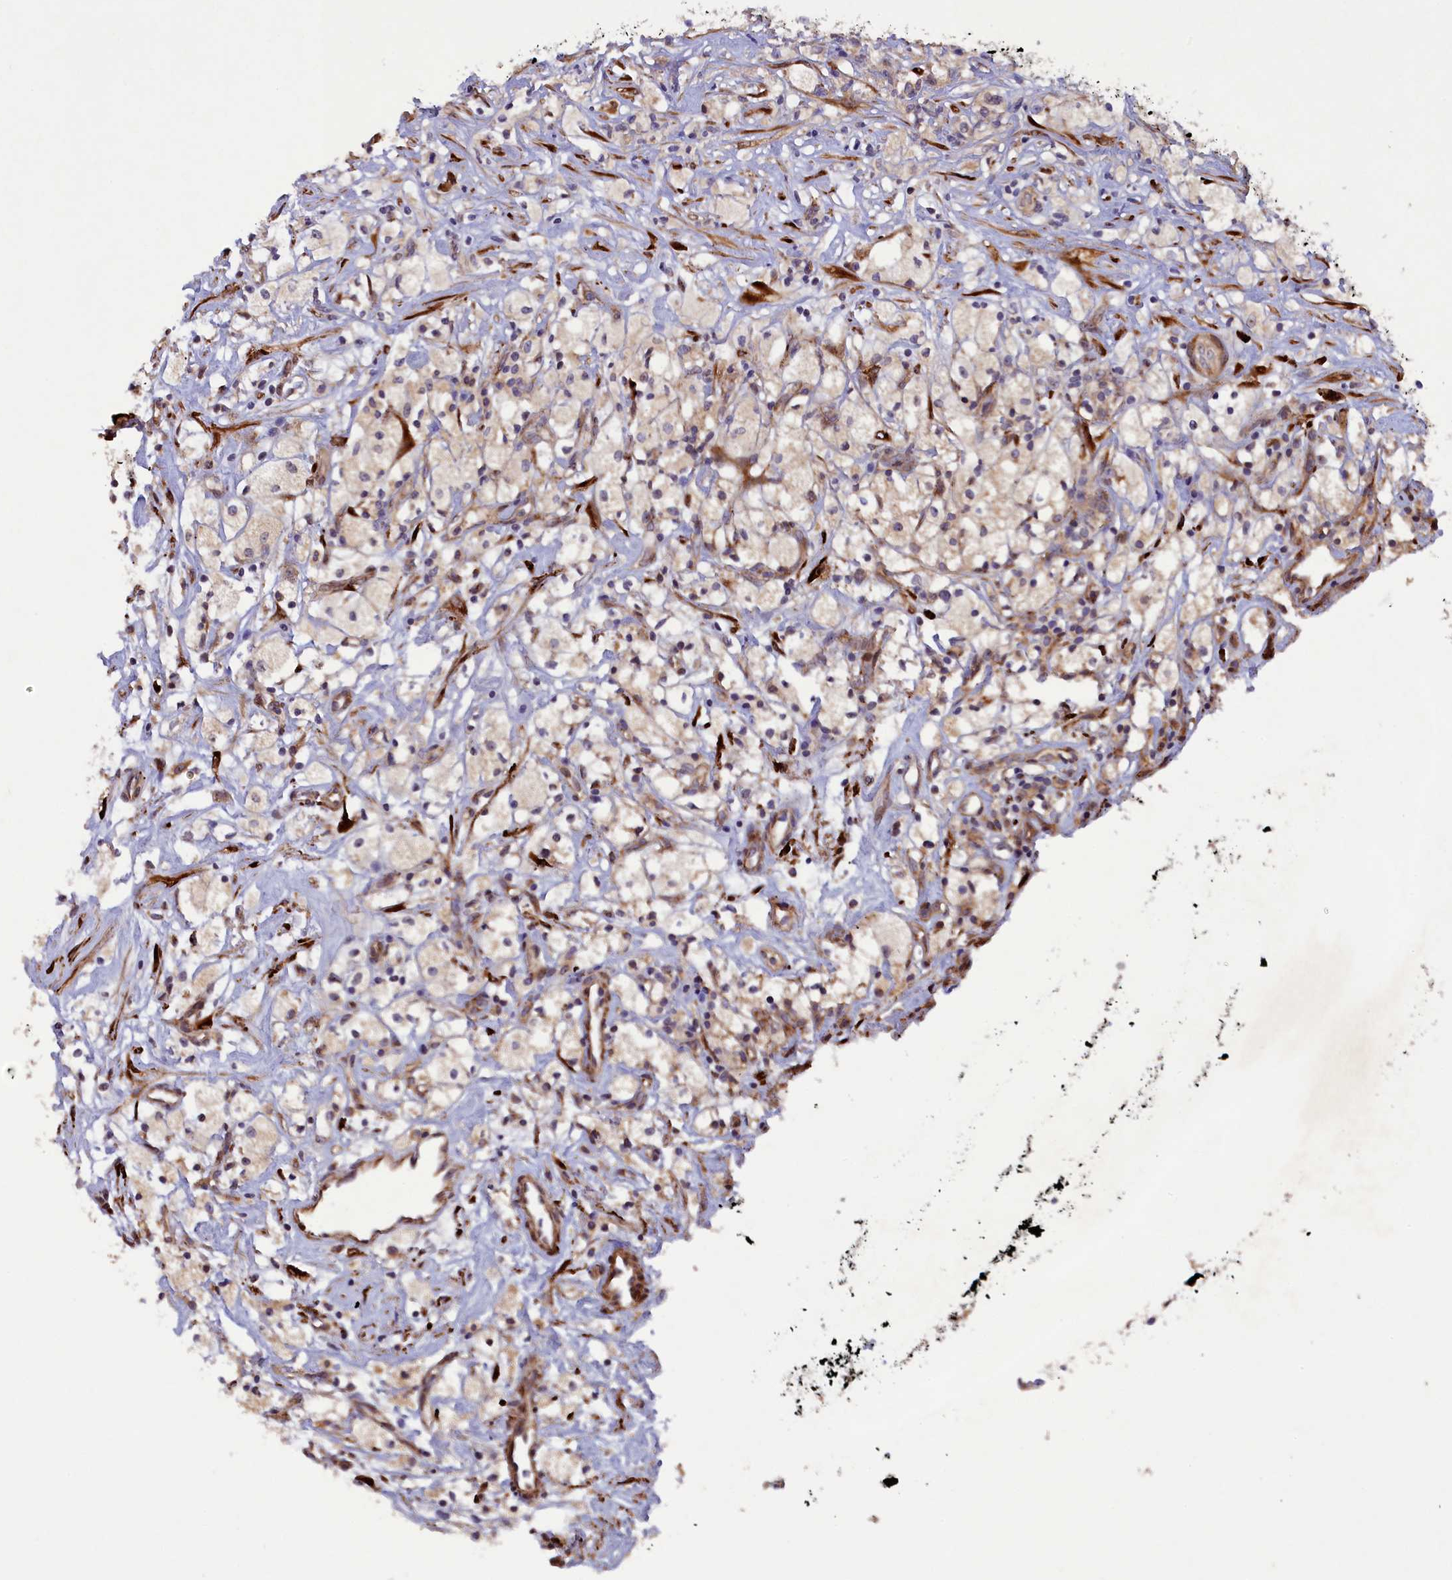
{"staining": {"intensity": "weak", "quantity": "25%-75%", "location": "cytoplasmic/membranous"}, "tissue": "renal cancer", "cell_type": "Tumor cells", "image_type": "cancer", "snomed": [{"axis": "morphology", "description": "Adenocarcinoma, NOS"}, {"axis": "topography", "description": "Kidney"}], "caption": "Human adenocarcinoma (renal) stained with a protein marker reveals weak staining in tumor cells.", "gene": "ARRDC4", "patient": {"sex": "male", "age": 59}}